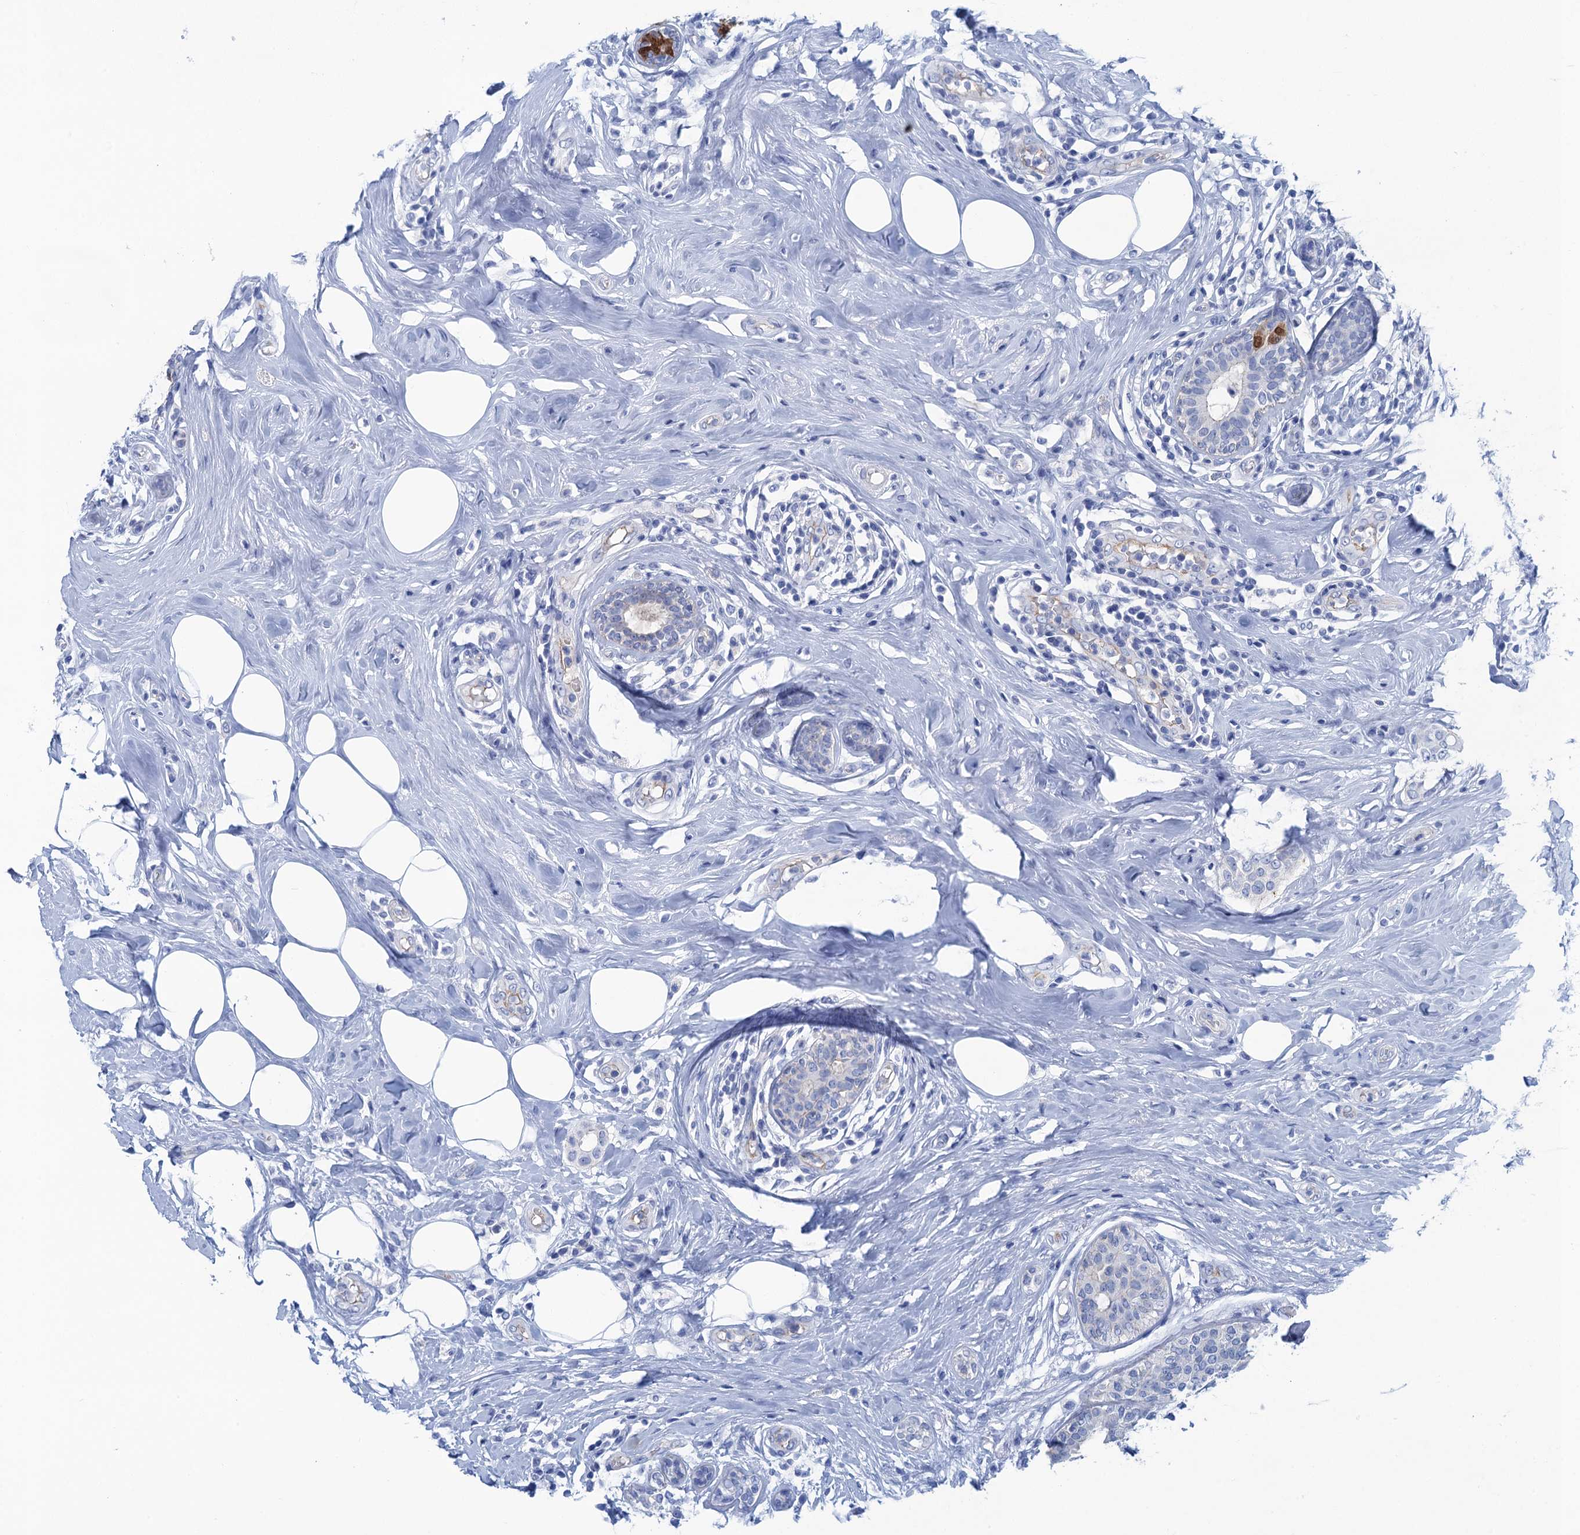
{"staining": {"intensity": "negative", "quantity": "none", "location": "none"}, "tissue": "breast cancer", "cell_type": "Tumor cells", "image_type": "cancer", "snomed": [{"axis": "morphology", "description": "Lobular carcinoma"}, {"axis": "topography", "description": "Breast"}], "caption": "Immunohistochemistry (IHC) micrograph of breast cancer stained for a protein (brown), which demonstrates no expression in tumor cells.", "gene": "CALML5", "patient": {"sex": "female", "age": 51}}